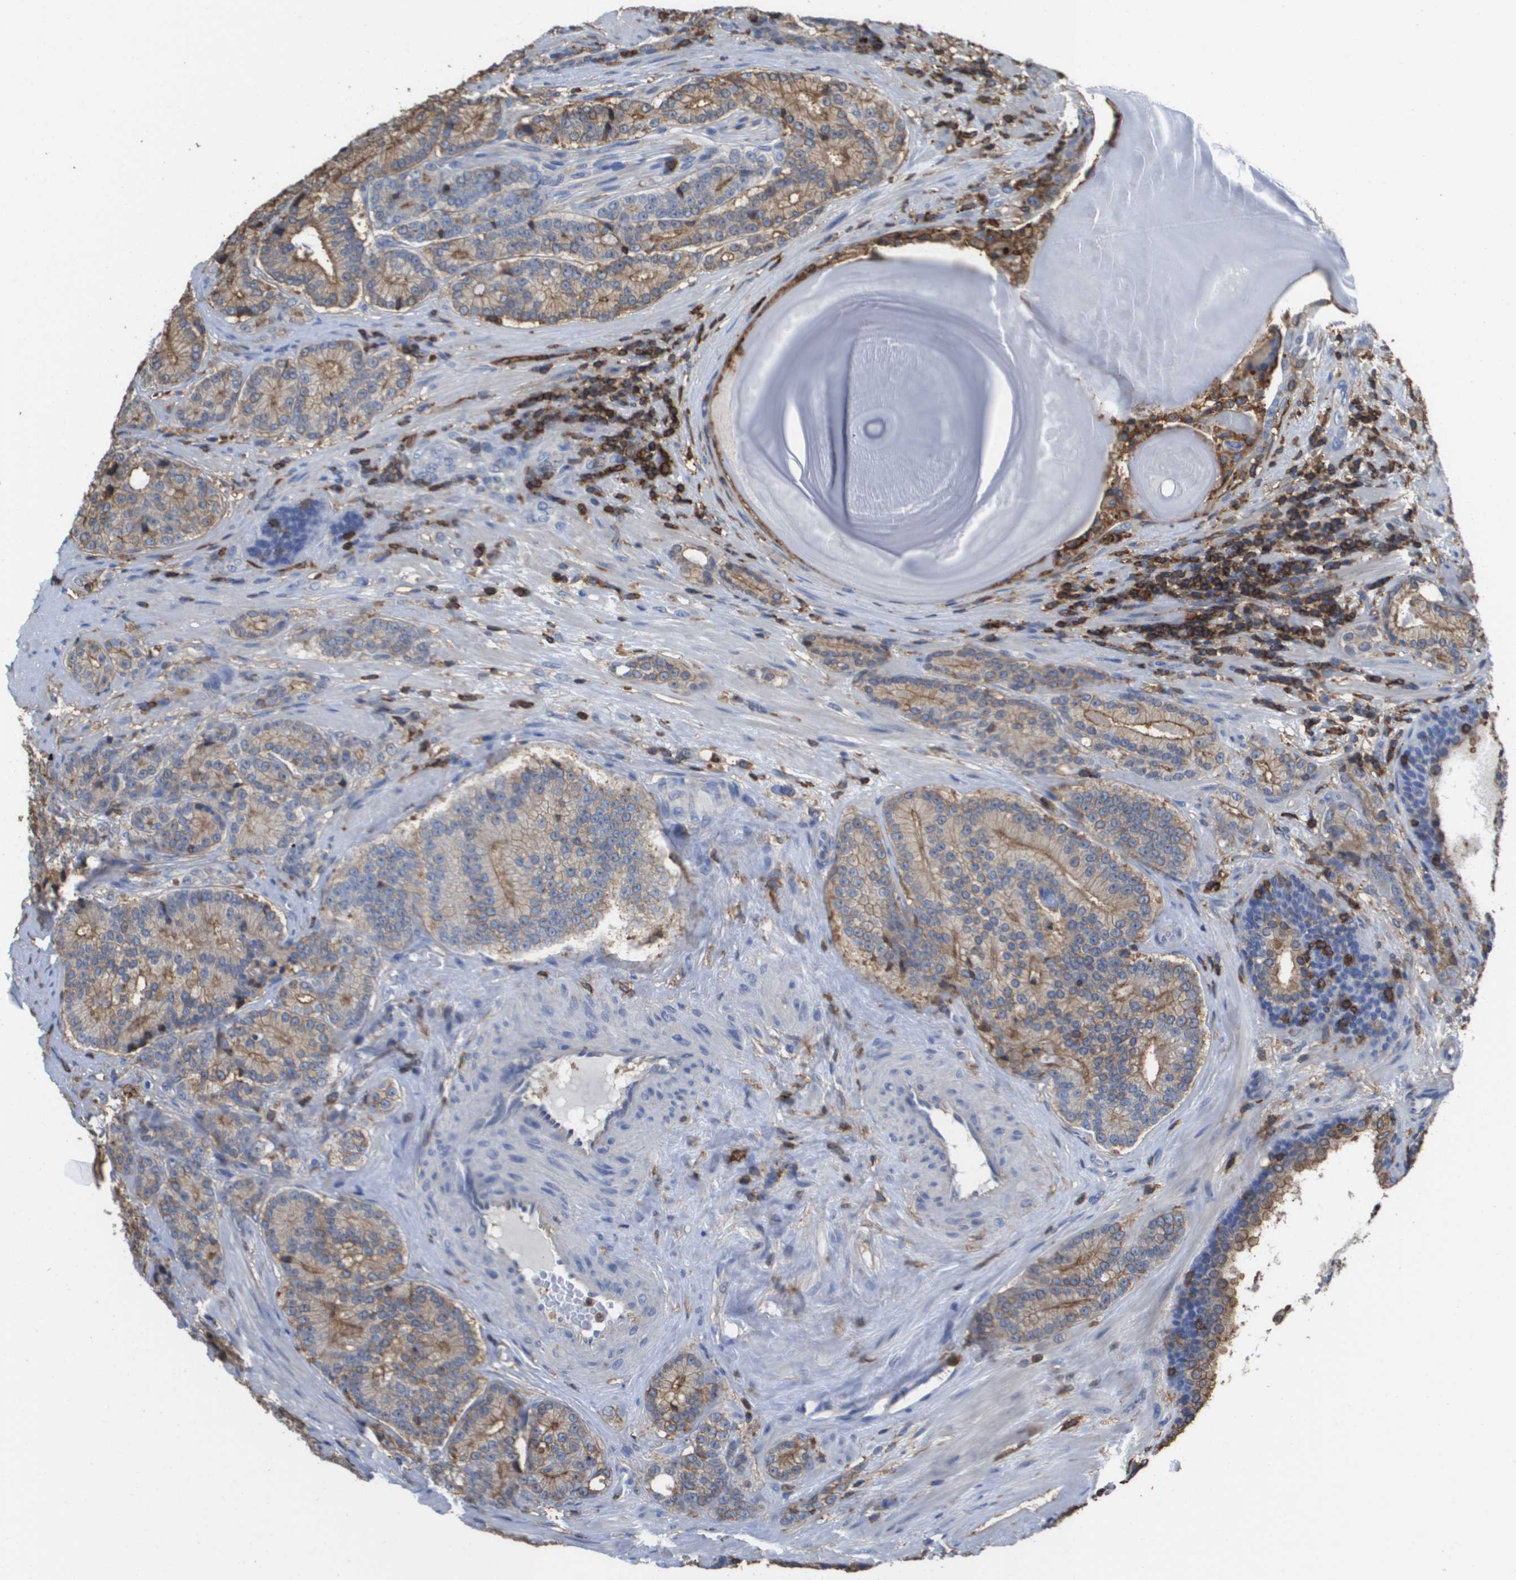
{"staining": {"intensity": "weak", "quantity": ">75%", "location": "cytoplasmic/membranous"}, "tissue": "prostate cancer", "cell_type": "Tumor cells", "image_type": "cancer", "snomed": [{"axis": "morphology", "description": "Adenocarcinoma, High grade"}, {"axis": "topography", "description": "Prostate"}], "caption": "Immunohistochemistry histopathology image of adenocarcinoma (high-grade) (prostate) stained for a protein (brown), which shows low levels of weak cytoplasmic/membranous expression in approximately >75% of tumor cells.", "gene": "PASK", "patient": {"sex": "male", "age": 61}}